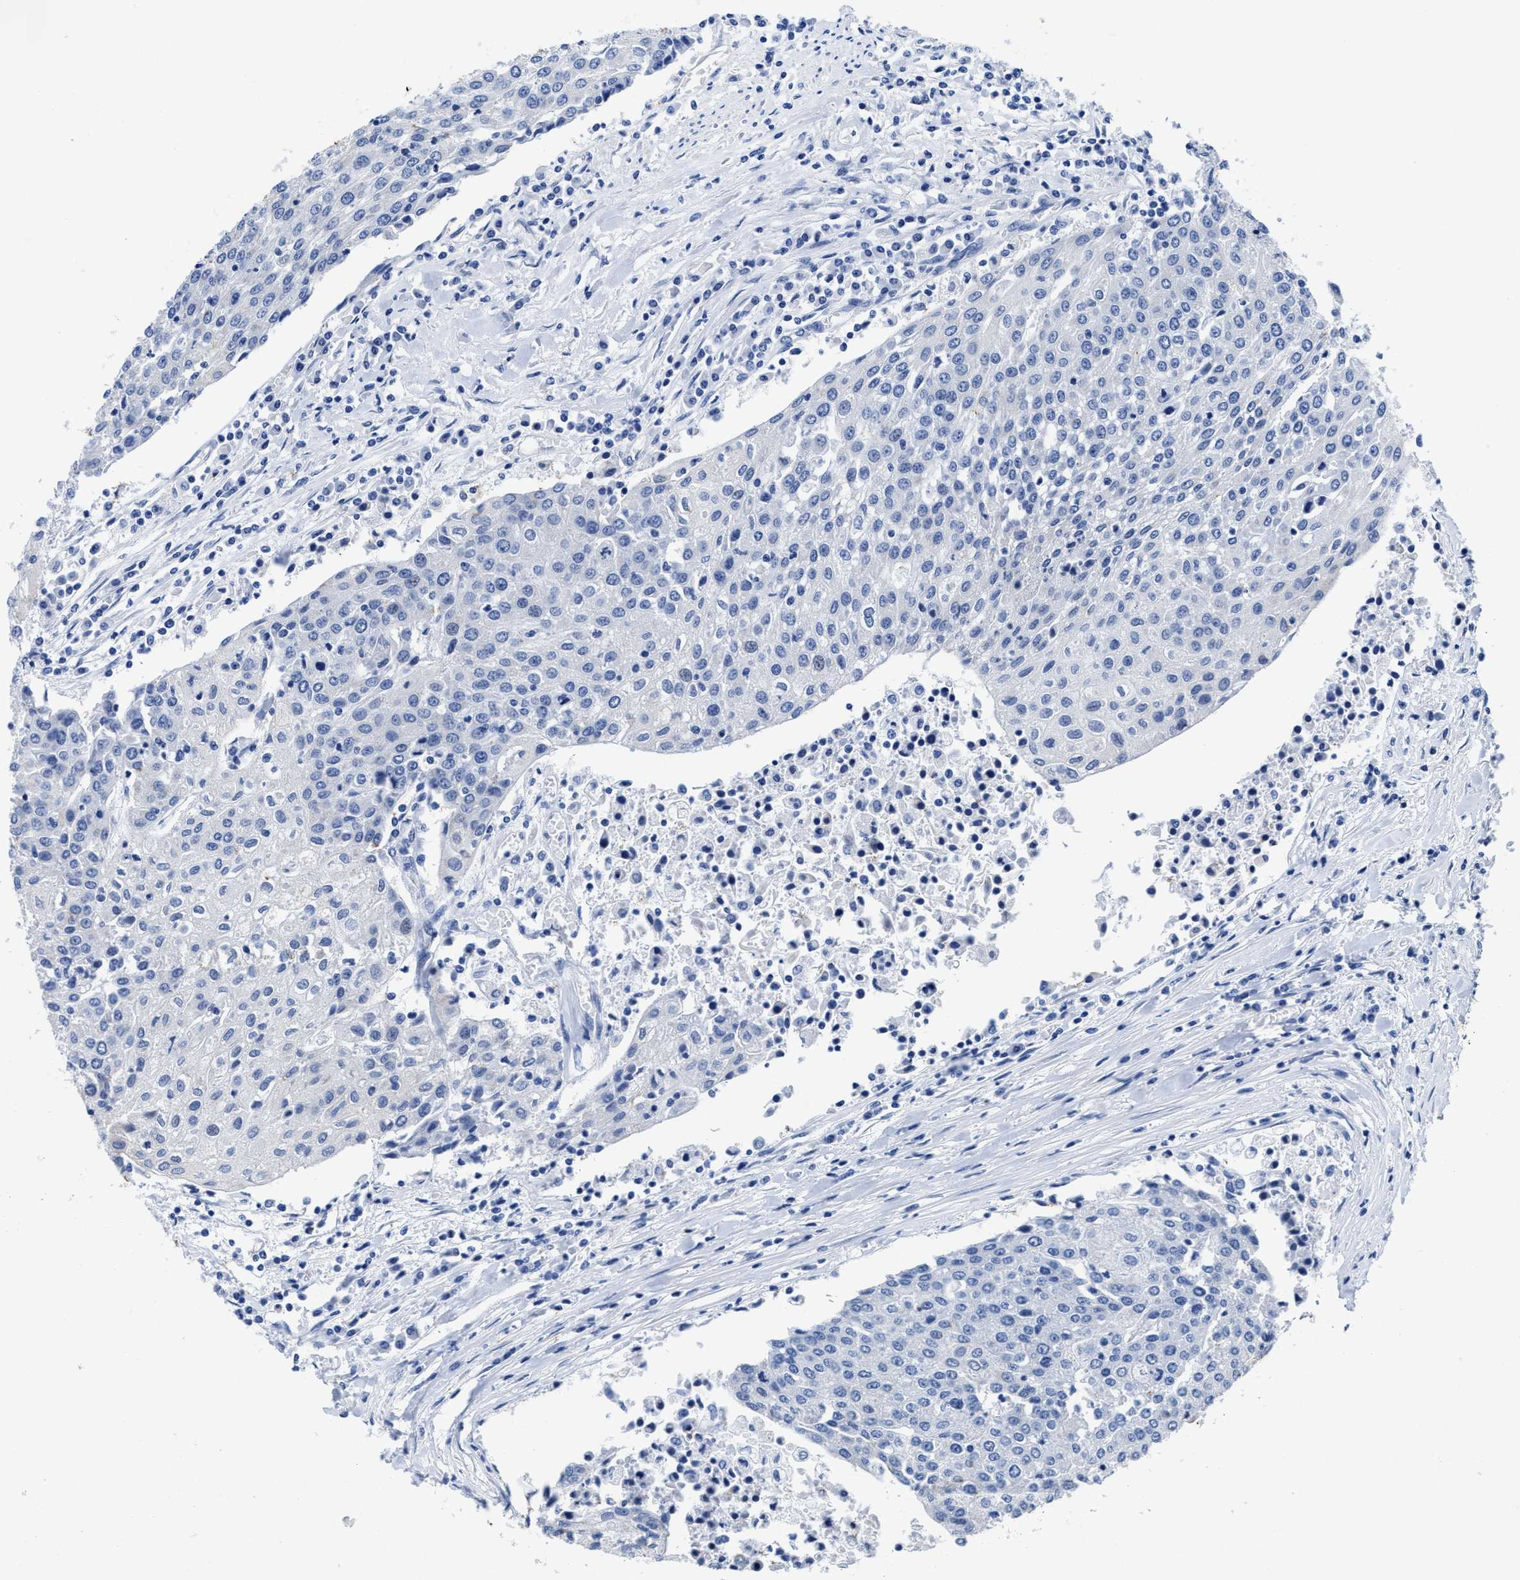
{"staining": {"intensity": "negative", "quantity": "none", "location": "none"}, "tissue": "urothelial cancer", "cell_type": "Tumor cells", "image_type": "cancer", "snomed": [{"axis": "morphology", "description": "Urothelial carcinoma, High grade"}, {"axis": "topography", "description": "Urinary bladder"}], "caption": "Immunohistochemistry (IHC) photomicrograph of neoplastic tissue: human high-grade urothelial carcinoma stained with DAB shows no significant protein positivity in tumor cells.", "gene": "HOOK1", "patient": {"sex": "female", "age": 85}}